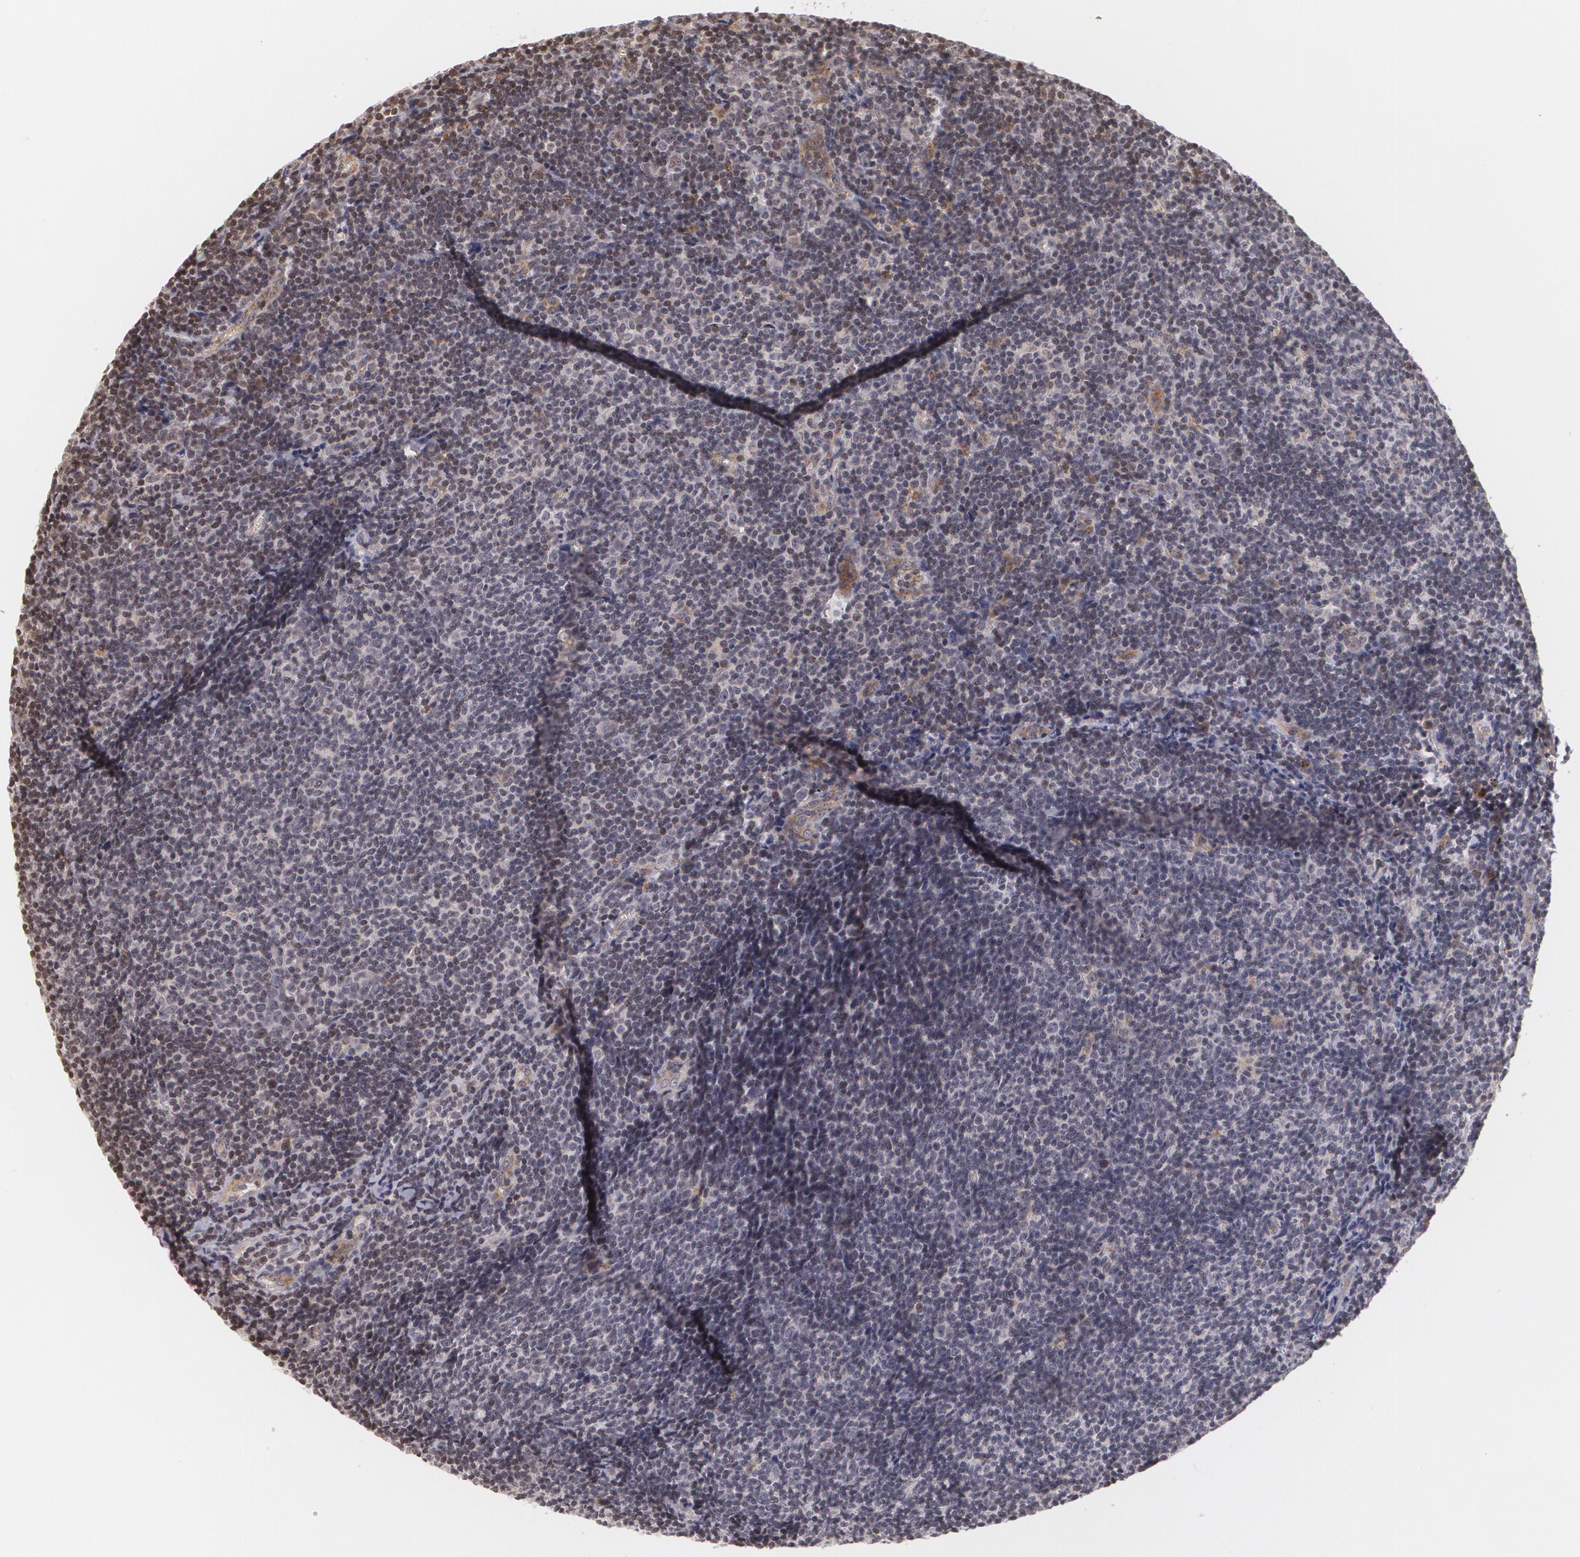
{"staining": {"intensity": "weak", "quantity": "<25%", "location": "cytoplasmic/membranous,nuclear"}, "tissue": "lymphoma", "cell_type": "Tumor cells", "image_type": "cancer", "snomed": [{"axis": "morphology", "description": "Malignant lymphoma, non-Hodgkin's type, Low grade"}, {"axis": "topography", "description": "Lymph node"}], "caption": "The IHC micrograph has no significant staining in tumor cells of lymphoma tissue.", "gene": "VAV3", "patient": {"sex": "male", "age": 49}}